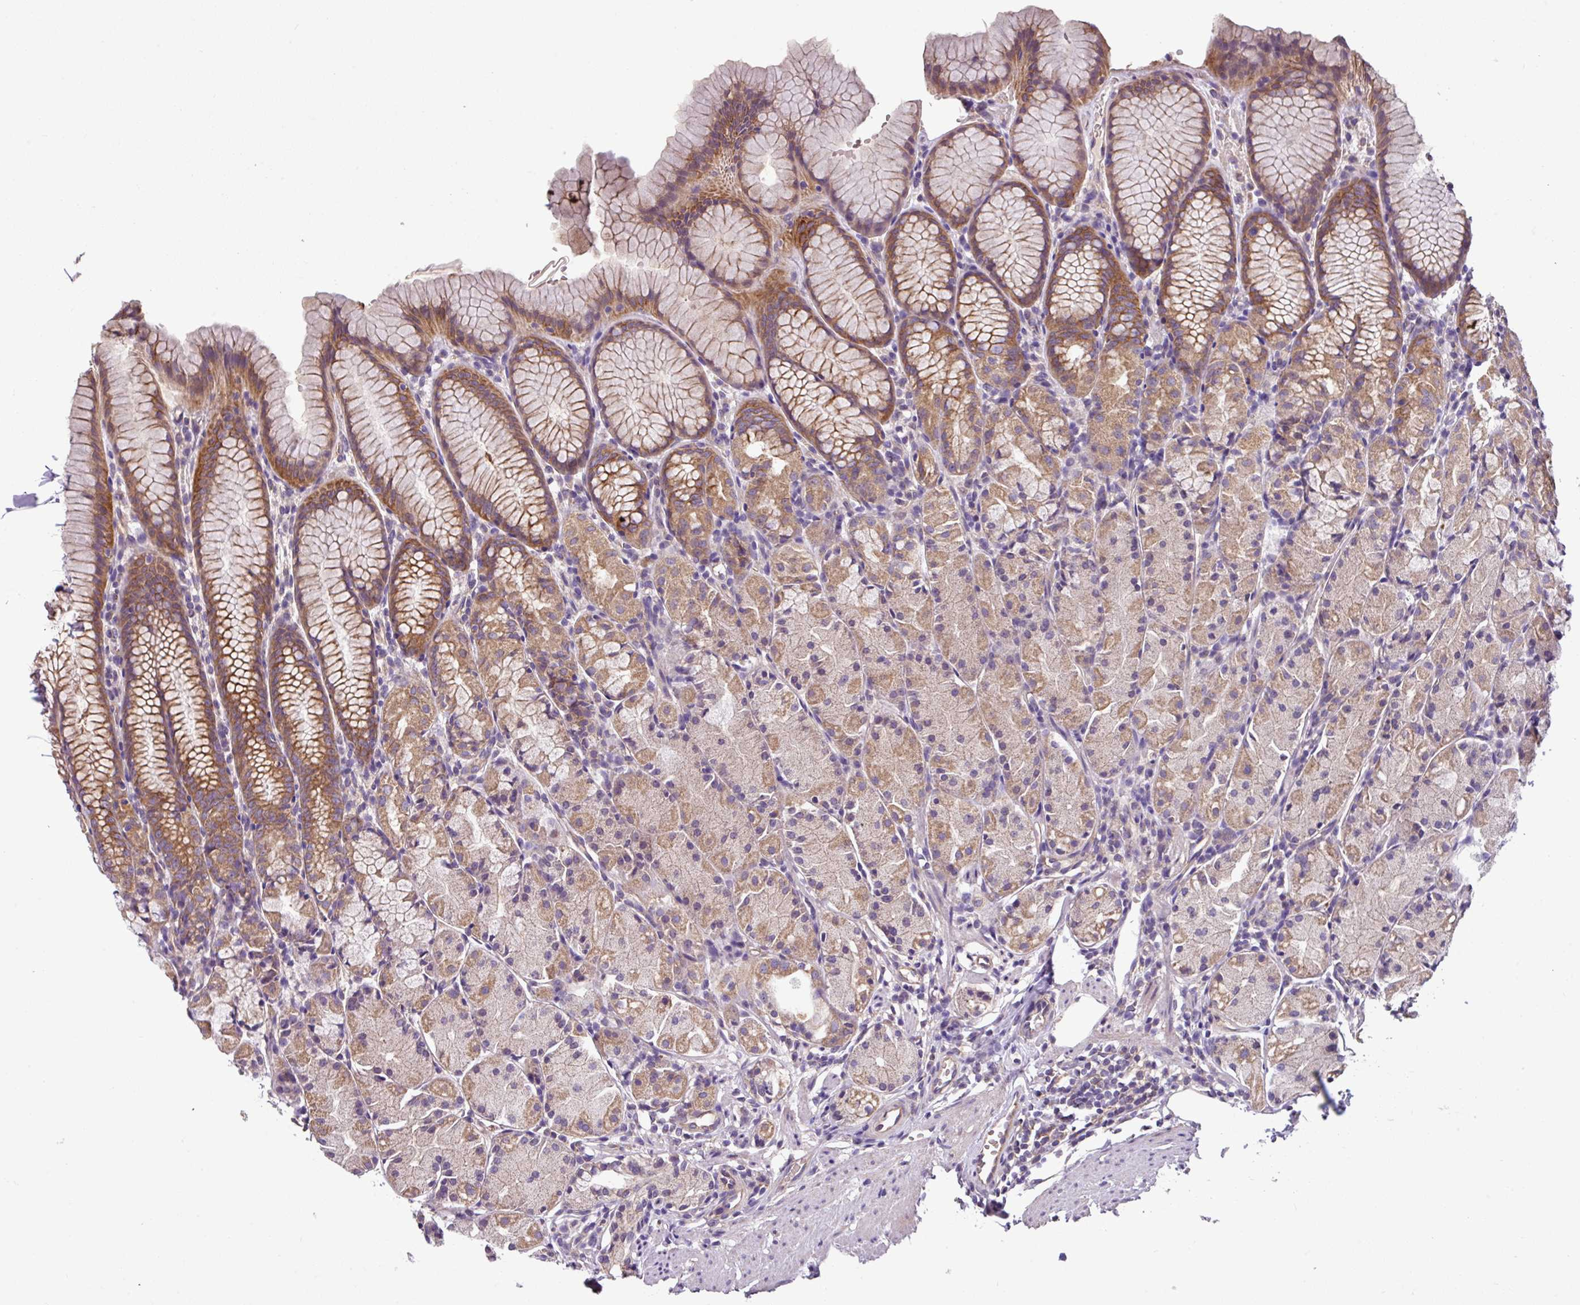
{"staining": {"intensity": "moderate", "quantity": "25%-75%", "location": "cytoplasmic/membranous"}, "tissue": "stomach", "cell_type": "Glandular cells", "image_type": "normal", "snomed": [{"axis": "morphology", "description": "Normal tissue, NOS"}, {"axis": "topography", "description": "Stomach, upper"}], "caption": "High-power microscopy captured an IHC image of normal stomach, revealing moderate cytoplasmic/membranous expression in approximately 25%-75% of glandular cells.", "gene": "SLC23A2", "patient": {"sex": "male", "age": 47}}